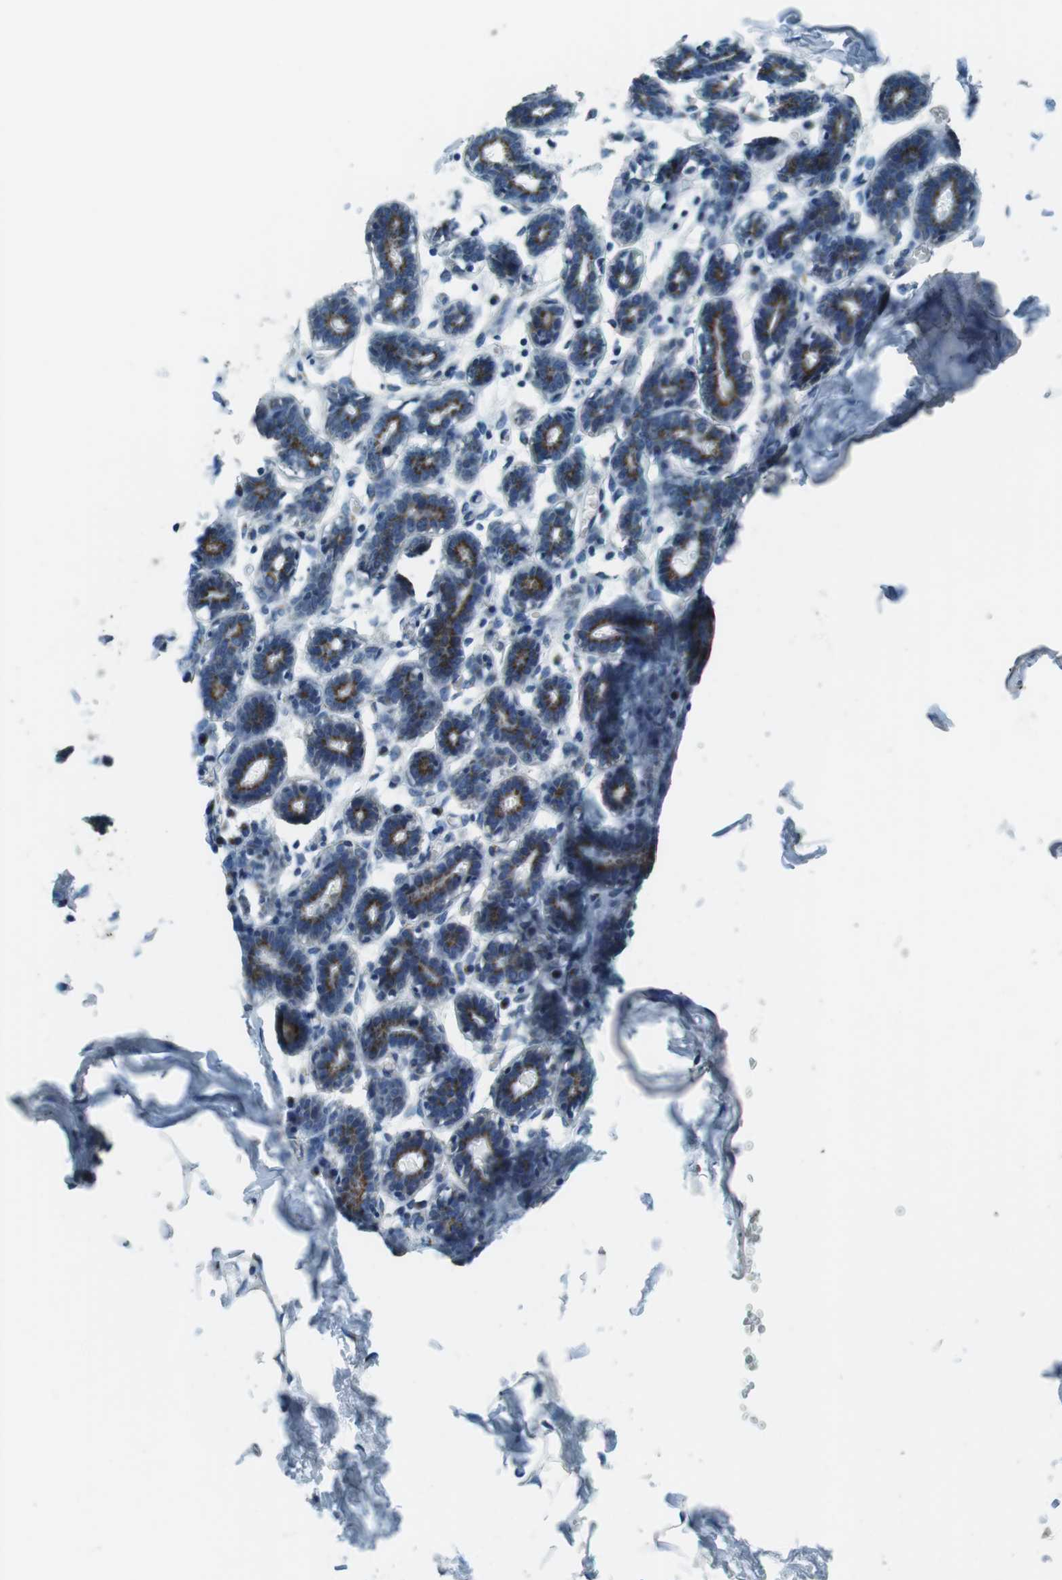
{"staining": {"intensity": "moderate", "quantity": "<25%", "location": "cytoplasmic/membranous"}, "tissue": "breast", "cell_type": "Adipocytes", "image_type": "normal", "snomed": [{"axis": "morphology", "description": "Normal tissue, NOS"}, {"axis": "topography", "description": "Breast"}], "caption": "Benign breast displays moderate cytoplasmic/membranous staining in about <25% of adipocytes, visualized by immunohistochemistry.", "gene": "TMEM115", "patient": {"sex": "female", "age": 27}}